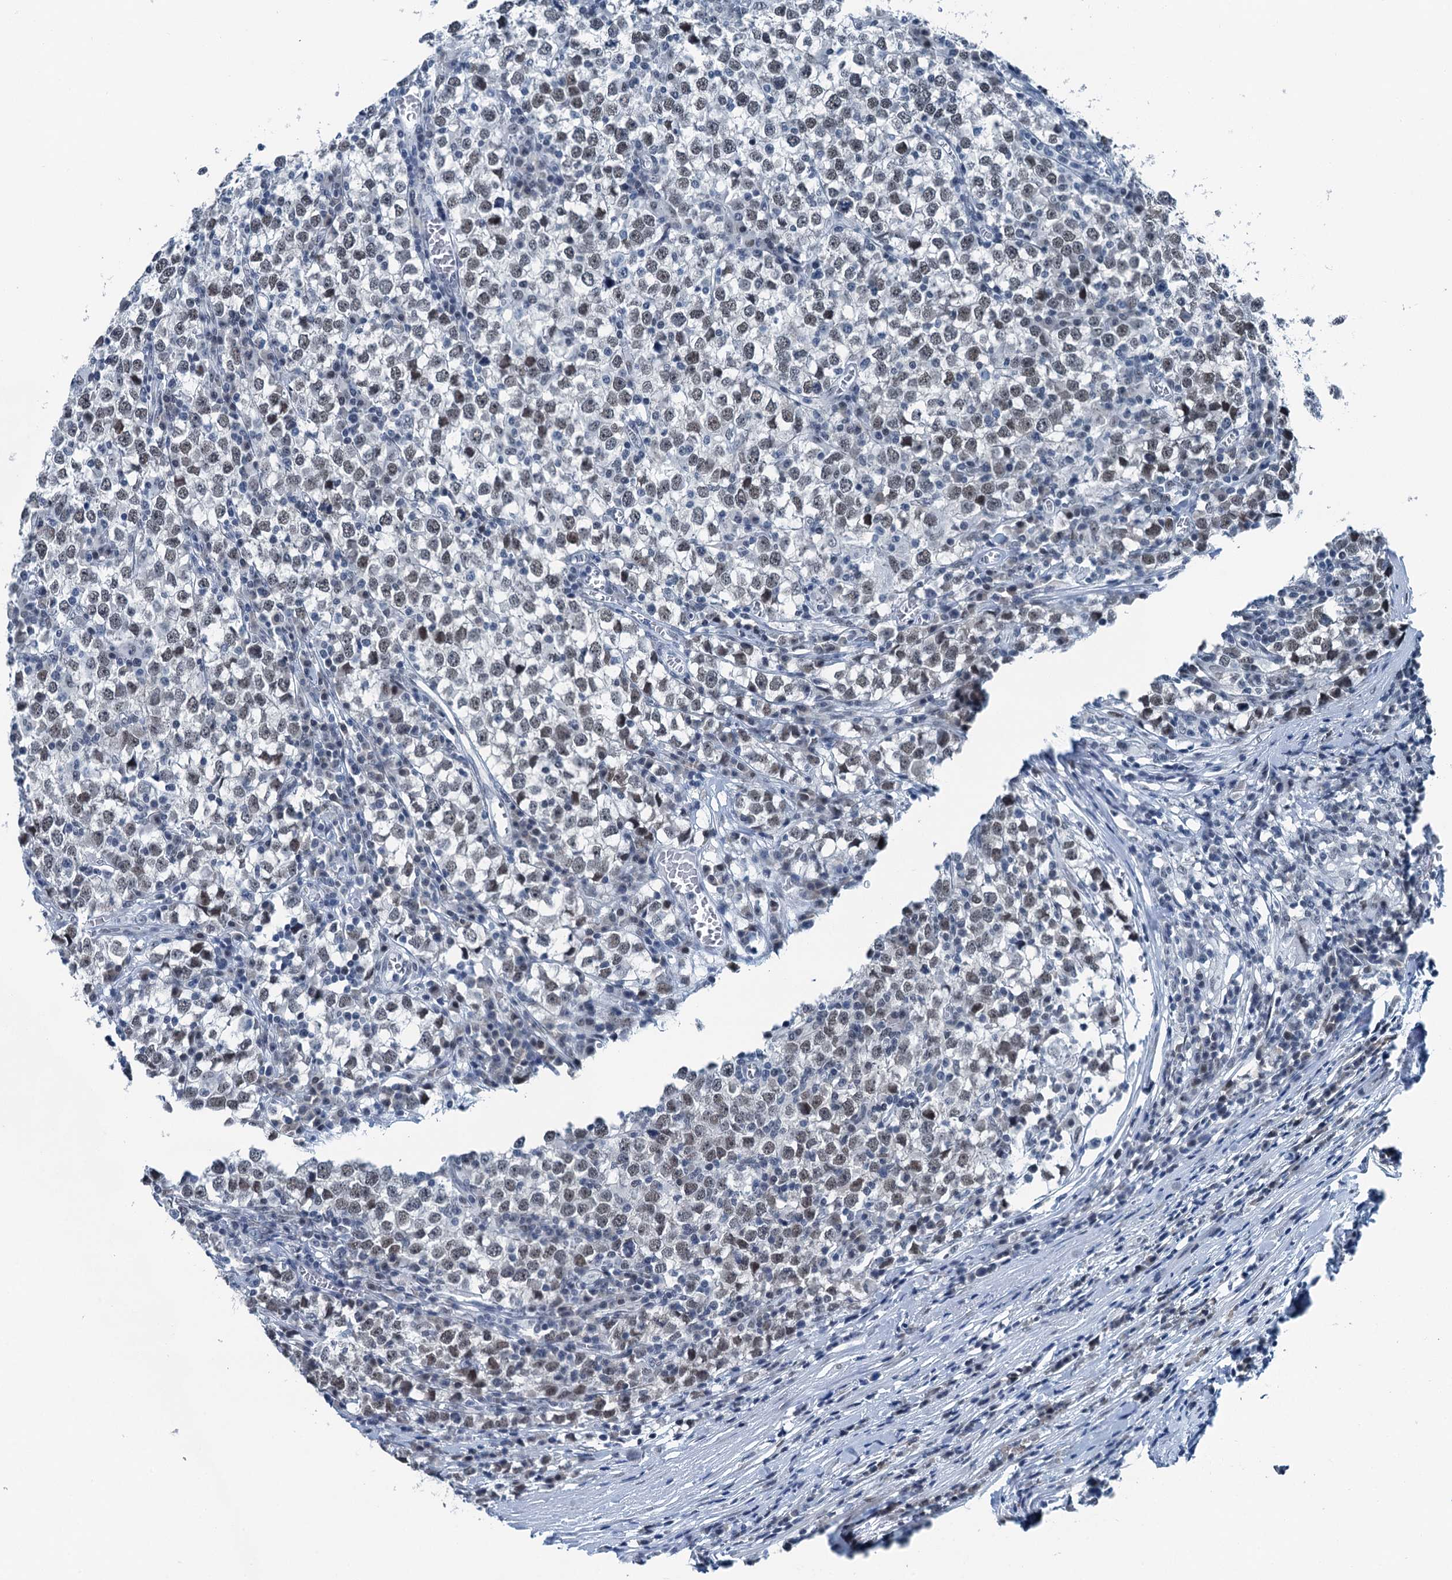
{"staining": {"intensity": "weak", "quantity": "<25%", "location": "nuclear"}, "tissue": "testis cancer", "cell_type": "Tumor cells", "image_type": "cancer", "snomed": [{"axis": "morphology", "description": "Seminoma, NOS"}, {"axis": "topography", "description": "Testis"}], "caption": "The IHC histopathology image has no significant staining in tumor cells of testis cancer (seminoma) tissue.", "gene": "TRPT1", "patient": {"sex": "male", "age": 65}}